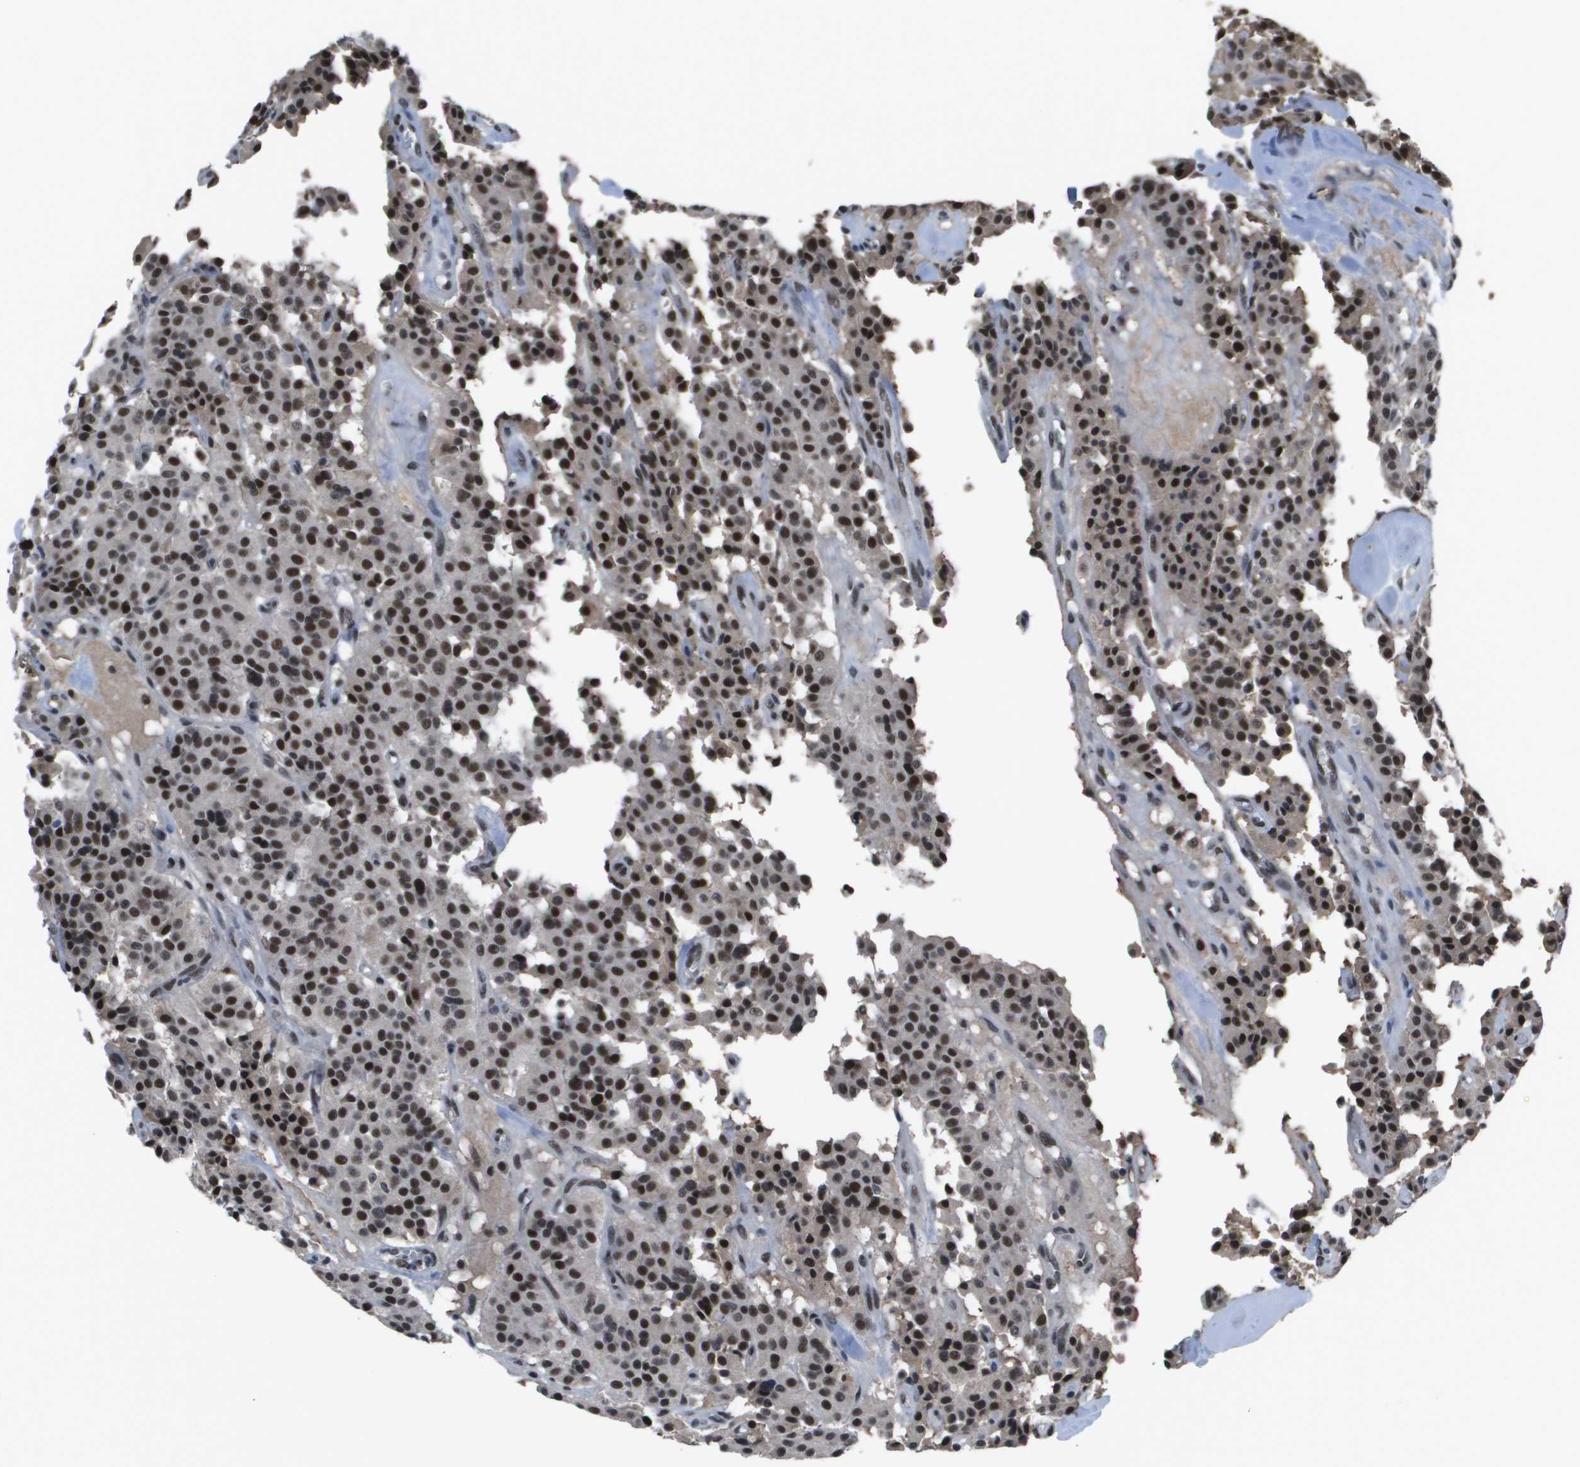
{"staining": {"intensity": "strong", "quantity": ">75%", "location": "nuclear"}, "tissue": "carcinoid", "cell_type": "Tumor cells", "image_type": "cancer", "snomed": [{"axis": "morphology", "description": "Carcinoid, malignant, NOS"}, {"axis": "topography", "description": "Lung"}], "caption": "Malignant carcinoid was stained to show a protein in brown. There is high levels of strong nuclear expression in about >75% of tumor cells.", "gene": "THRAP3", "patient": {"sex": "male", "age": 30}}